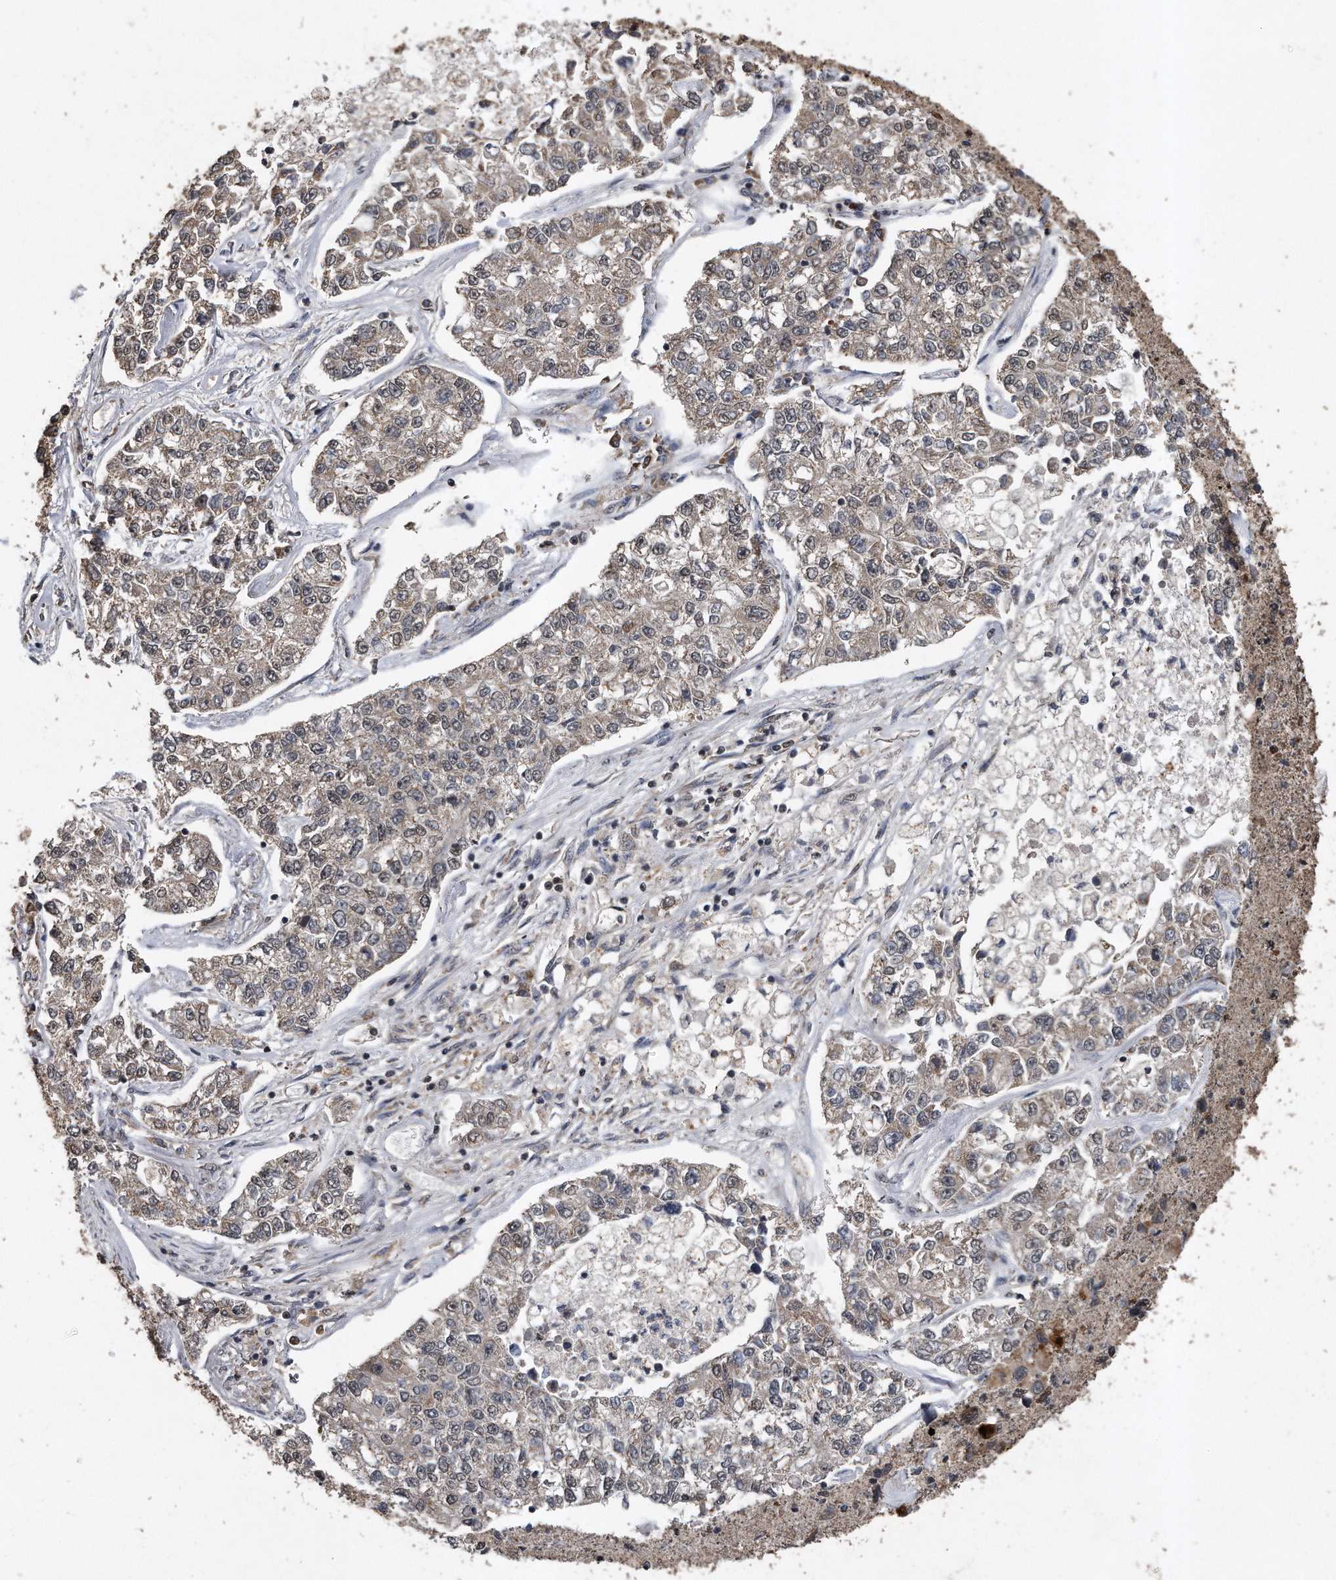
{"staining": {"intensity": "weak", "quantity": "<25%", "location": "cytoplasmic/membranous"}, "tissue": "lung cancer", "cell_type": "Tumor cells", "image_type": "cancer", "snomed": [{"axis": "morphology", "description": "Adenocarcinoma, NOS"}, {"axis": "topography", "description": "Lung"}], "caption": "Immunohistochemistry of lung adenocarcinoma exhibits no positivity in tumor cells. (Stains: DAB (3,3'-diaminobenzidine) IHC with hematoxylin counter stain, Microscopy: brightfield microscopy at high magnification).", "gene": "CRYZL1", "patient": {"sex": "male", "age": 49}}